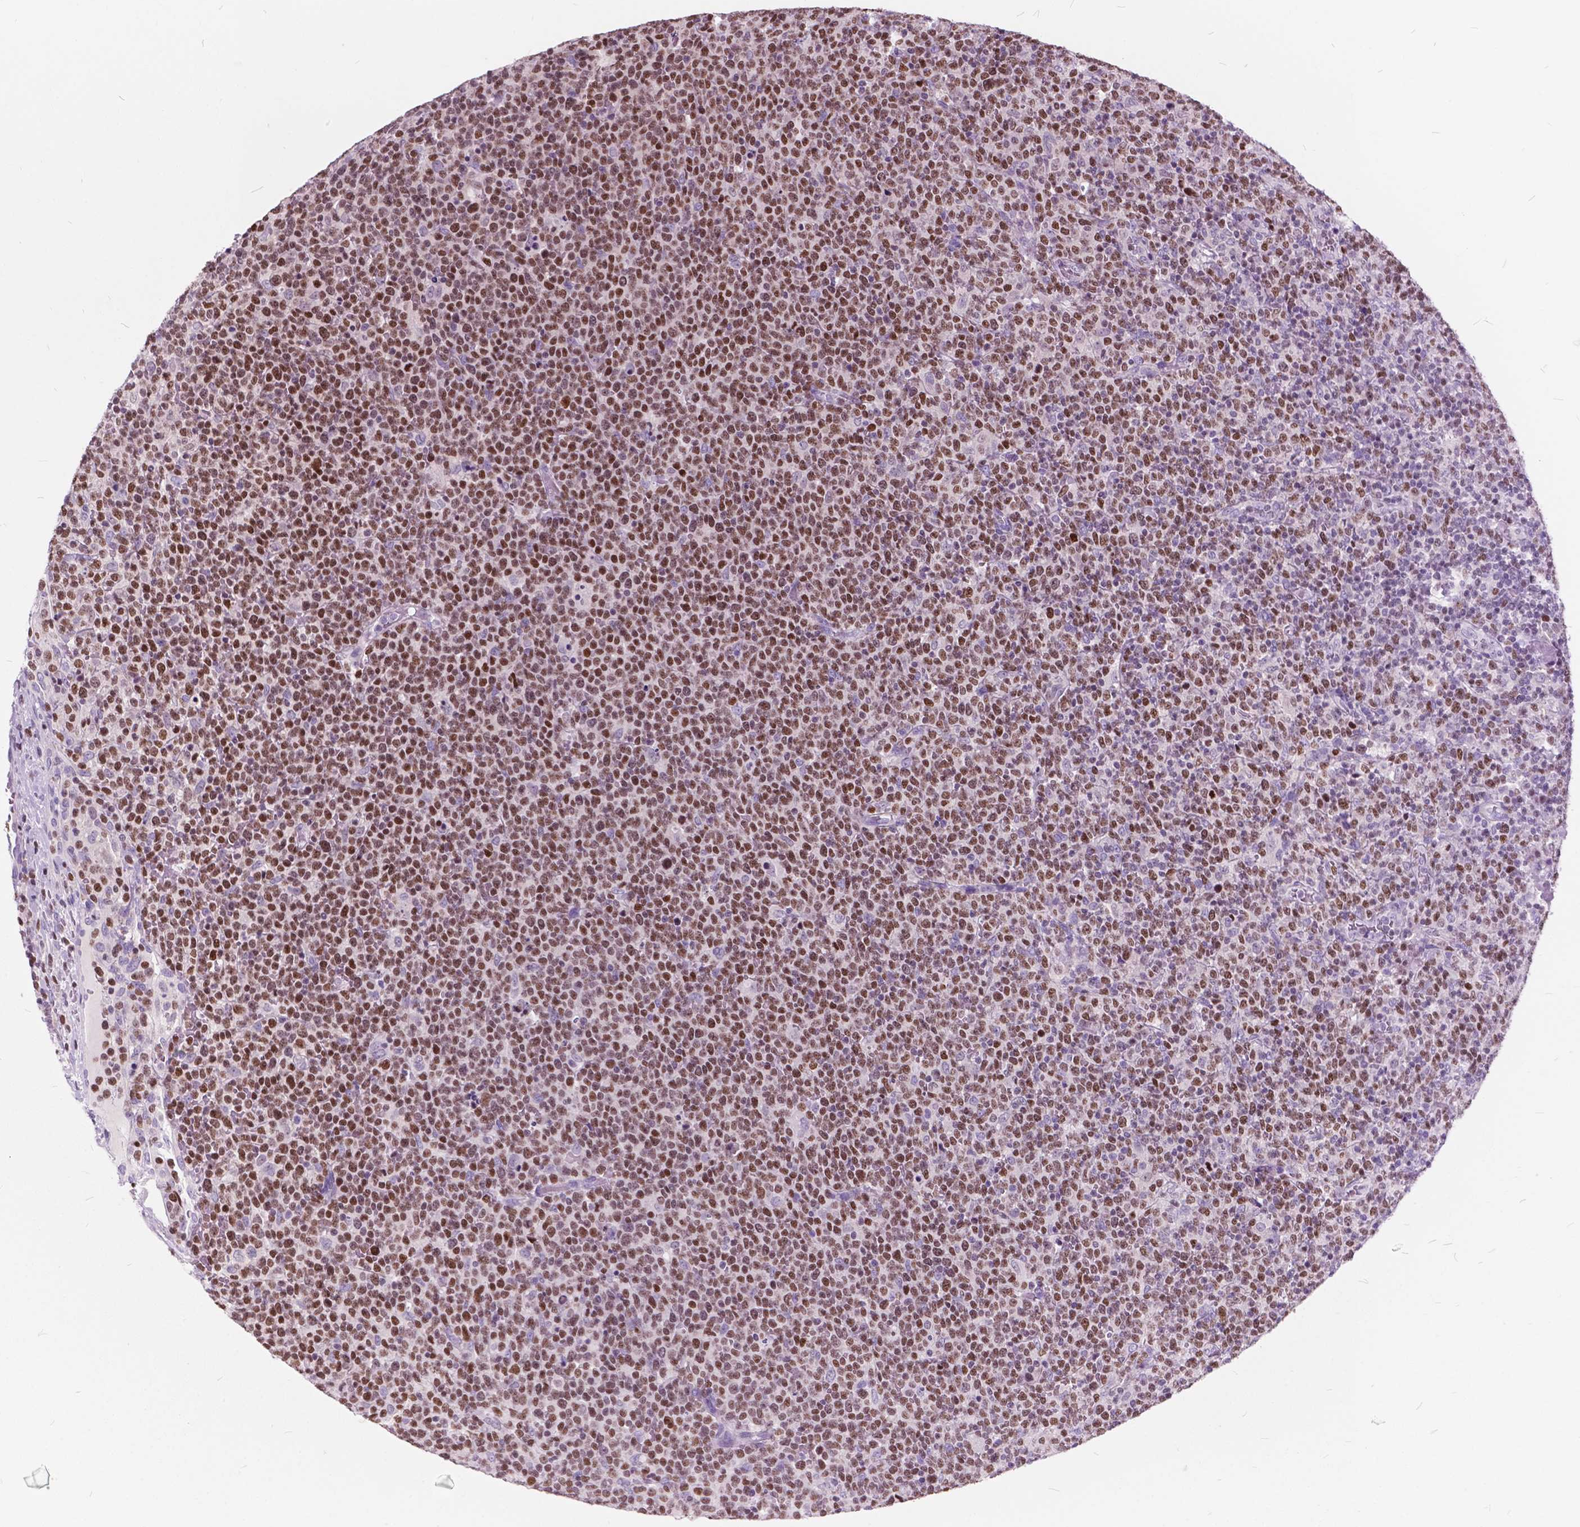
{"staining": {"intensity": "moderate", "quantity": ">75%", "location": "nuclear"}, "tissue": "lymphoma", "cell_type": "Tumor cells", "image_type": "cancer", "snomed": [{"axis": "morphology", "description": "Malignant lymphoma, non-Hodgkin's type, High grade"}, {"axis": "topography", "description": "Lymph node"}], "caption": "A brown stain shows moderate nuclear positivity of a protein in human high-grade malignant lymphoma, non-Hodgkin's type tumor cells. The protein of interest is stained brown, and the nuclei are stained in blue (DAB (3,3'-diaminobenzidine) IHC with brightfield microscopy, high magnification).", "gene": "SP140", "patient": {"sex": "male", "age": 61}}